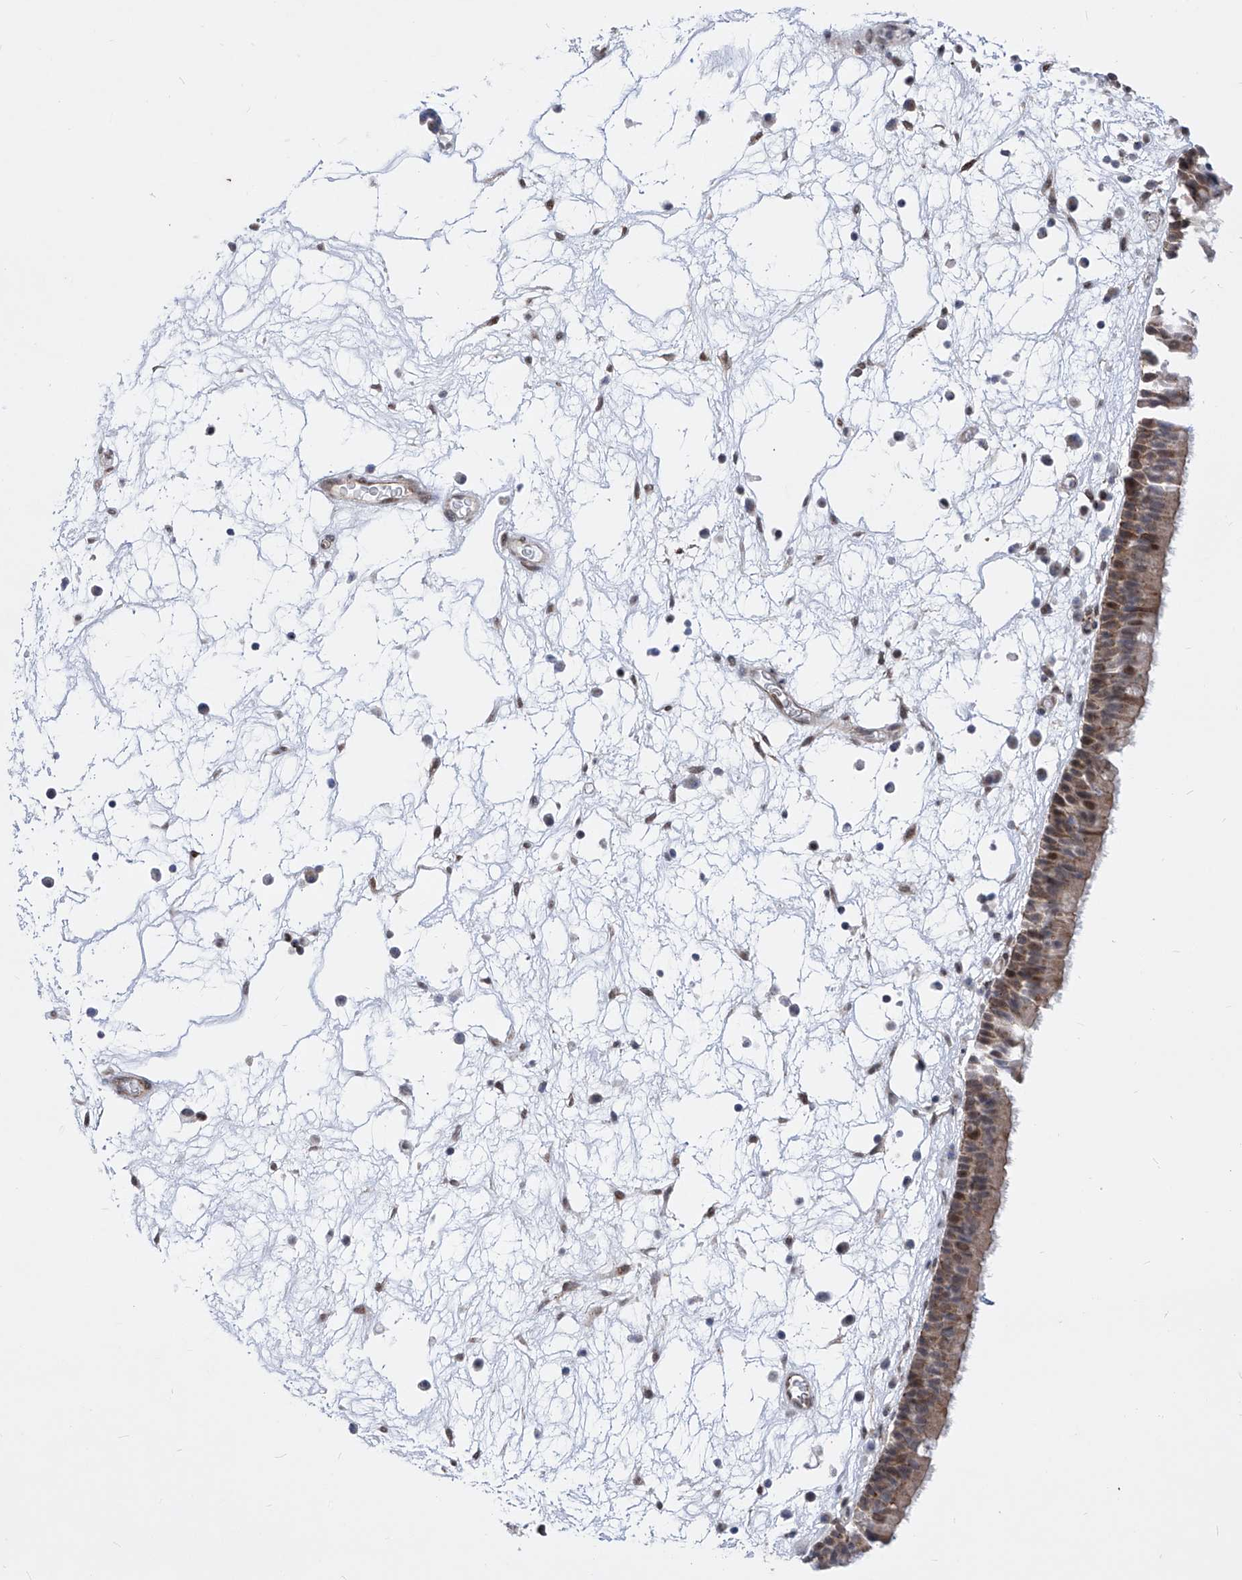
{"staining": {"intensity": "moderate", "quantity": "25%-75%", "location": "cytoplasmic/membranous,nuclear"}, "tissue": "nasopharynx", "cell_type": "Respiratory epithelial cells", "image_type": "normal", "snomed": [{"axis": "morphology", "description": "Normal tissue, NOS"}, {"axis": "morphology", "description": "Inflammation, NOS"}, {"axis": "morphology", "description": "Malignant melanoma, Metastatic site"}, {"axis": "topography", "description": "Nasopharynx"}], "caption": "The histopathology image demonstrates immunohistochemical staining of unremarkable nasopharynx. There is moderate cytoplasmic/membranous,nuclear positivity is identified in approximately 25%-75% of respiratory epithelial cells.", "gene": "CEP290", "patient": {"sex": "male", "age": 70}}